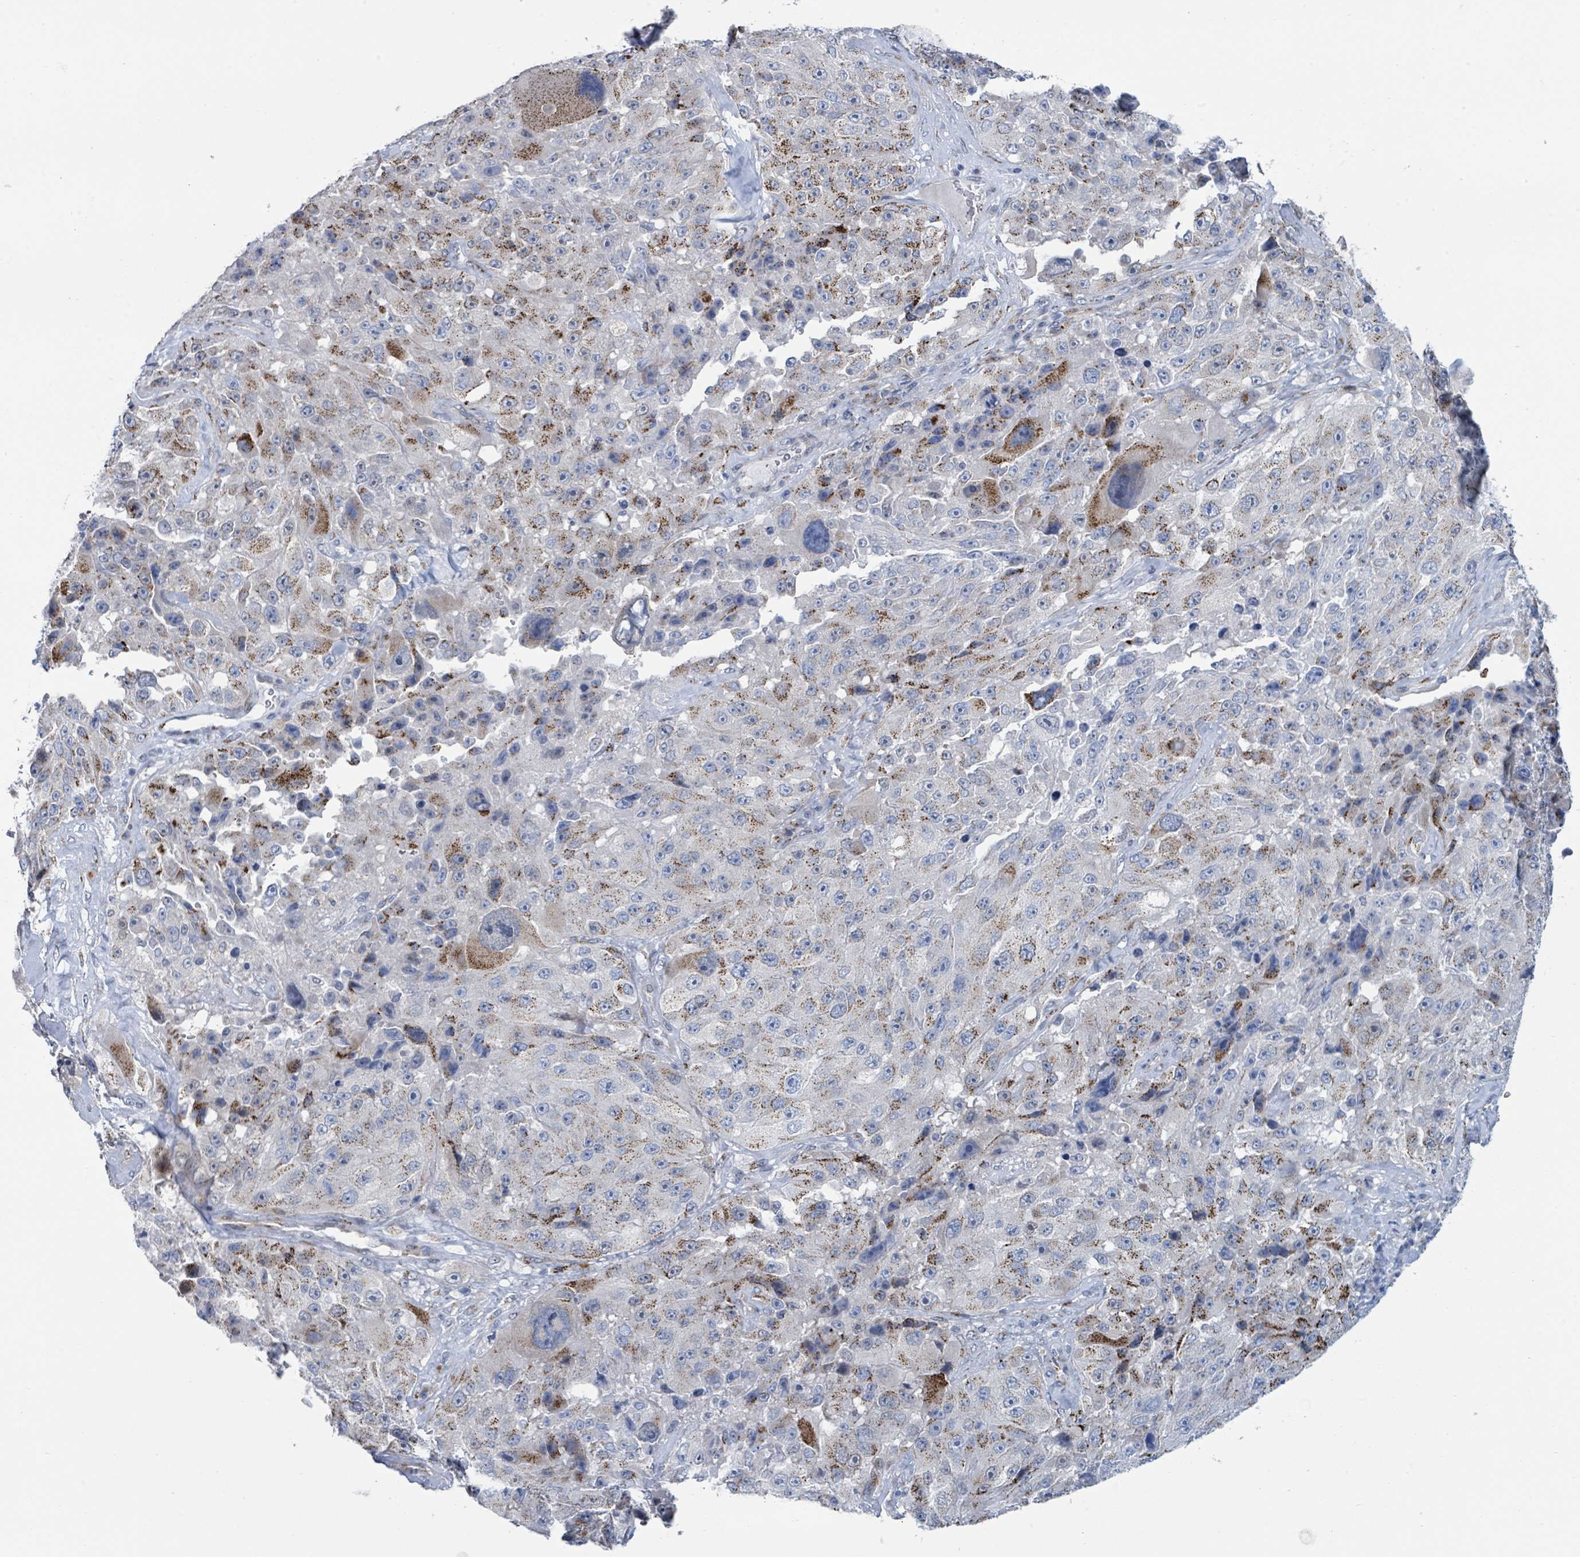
{"staining": {"intensity": "moderate", "quantity": "25%-75%", "location": "cytoplasmic/membranous"}, "tissue": "melanoma", "cell_type": "Tumor cells", "image_type": "cancer", "snomed": [{"axis": "morphology", "description": "Malignant melanoma, Metastatic site"}, {"axis": "topography", "description": "Lymph node"}], "caption": "Immunohistochemical staining of human malignant melanoma (metastatic site) exhibits medium levels of moderate cytoplasmic/membranous positivity in about 25%-75% of tumor cells.", "gene": "DCAF5", "patient": {"sex": "male", "age": 62}}